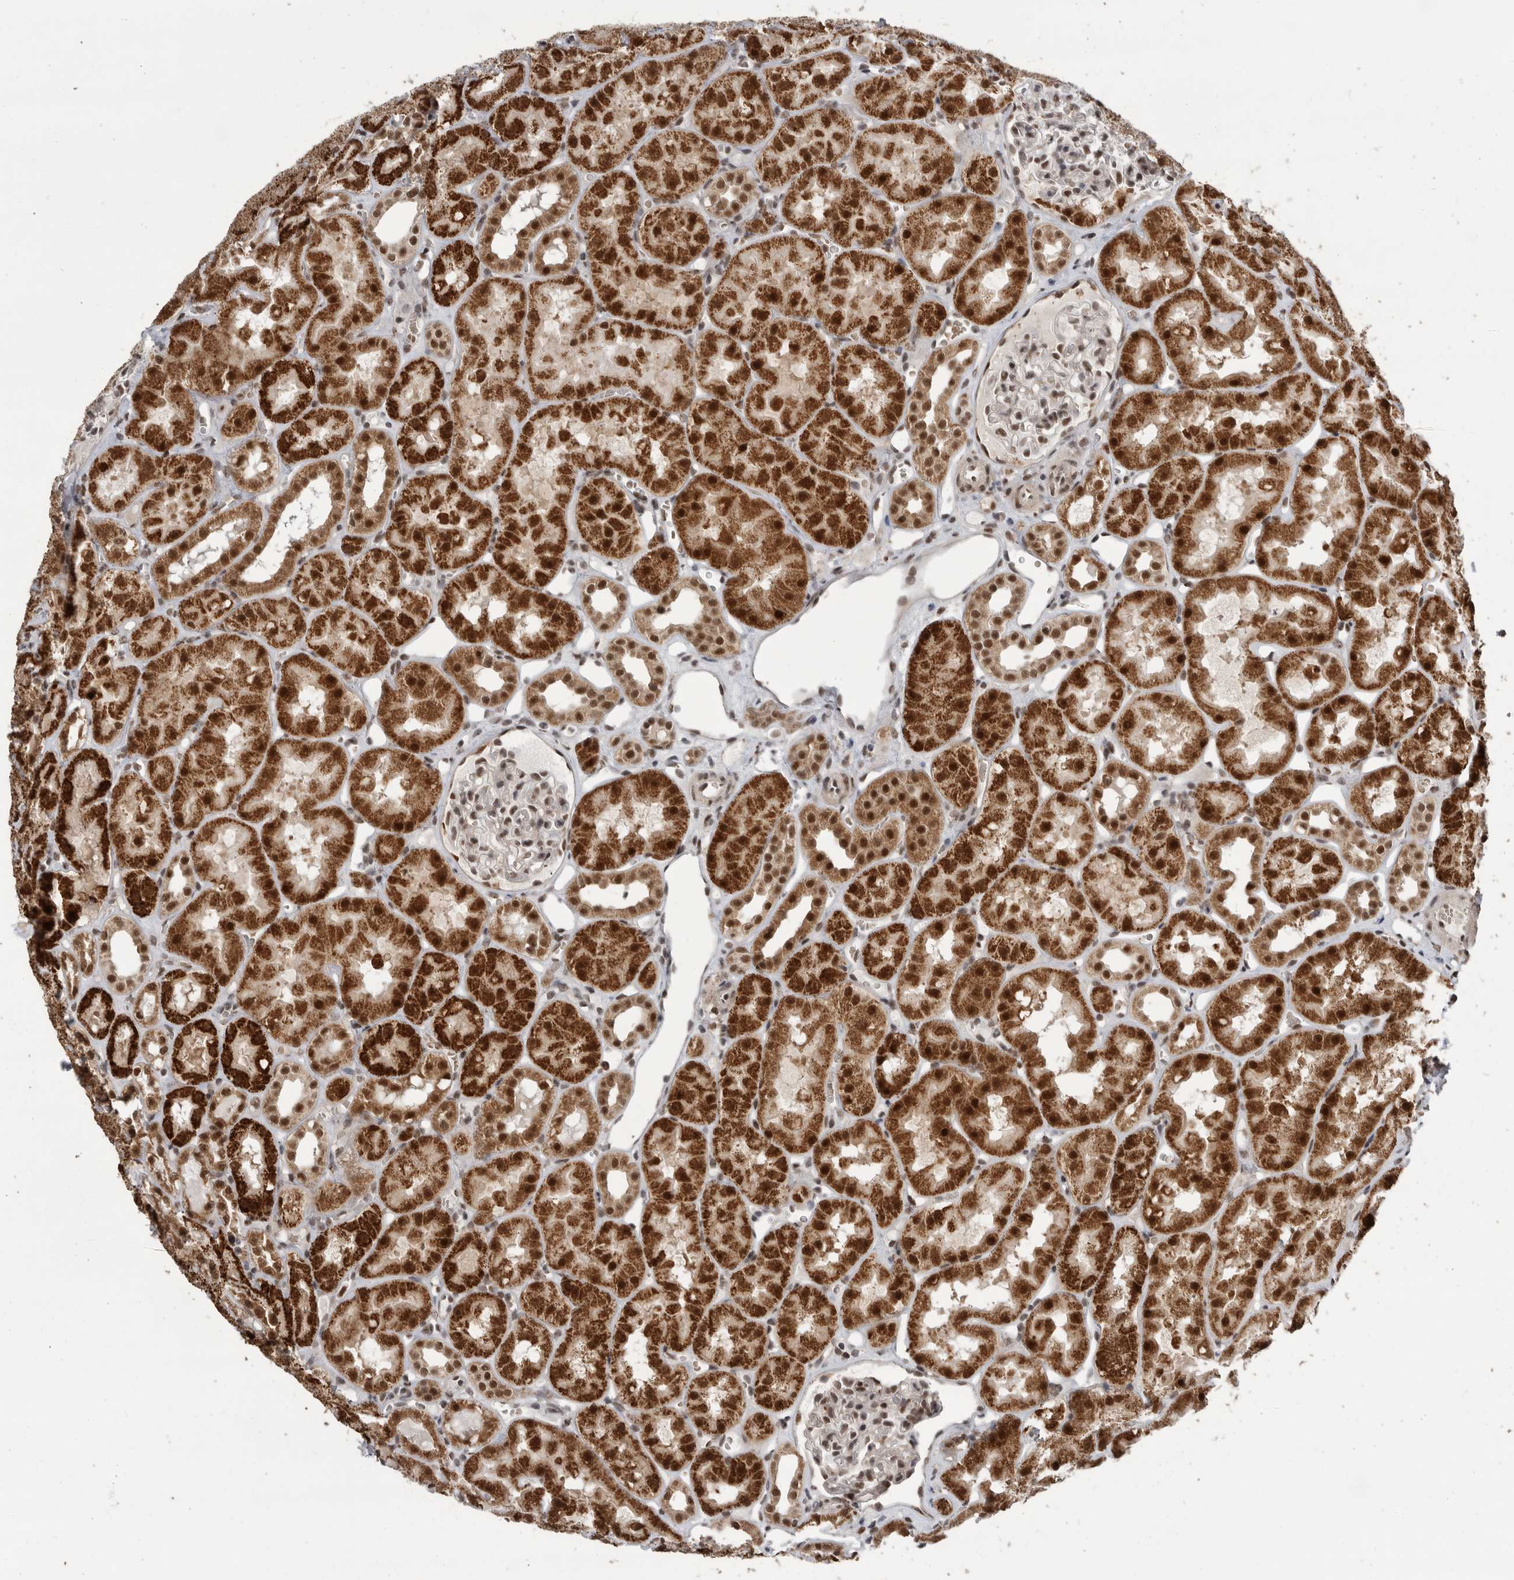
{"staining": {"intensity": "moderate", "quantity": "25%-75%", "location": "nuclear"}, "tissue": "kidney", "cell_type": "Cells in glomeruli", "image_type": "normal", "snomed": [{"axis": "morphology", "description": "Normal tissue, NOS"}, {"axis": "topography", "description": "Kidney"}], "caption": "Protein expression analysis of unremarkable kidney demonstrates moderate nuclear expression in about 25%-75% of cells in glomeruli.", "gene": "PPP1R10", "patient": {"sex": "male", "age": 16}}